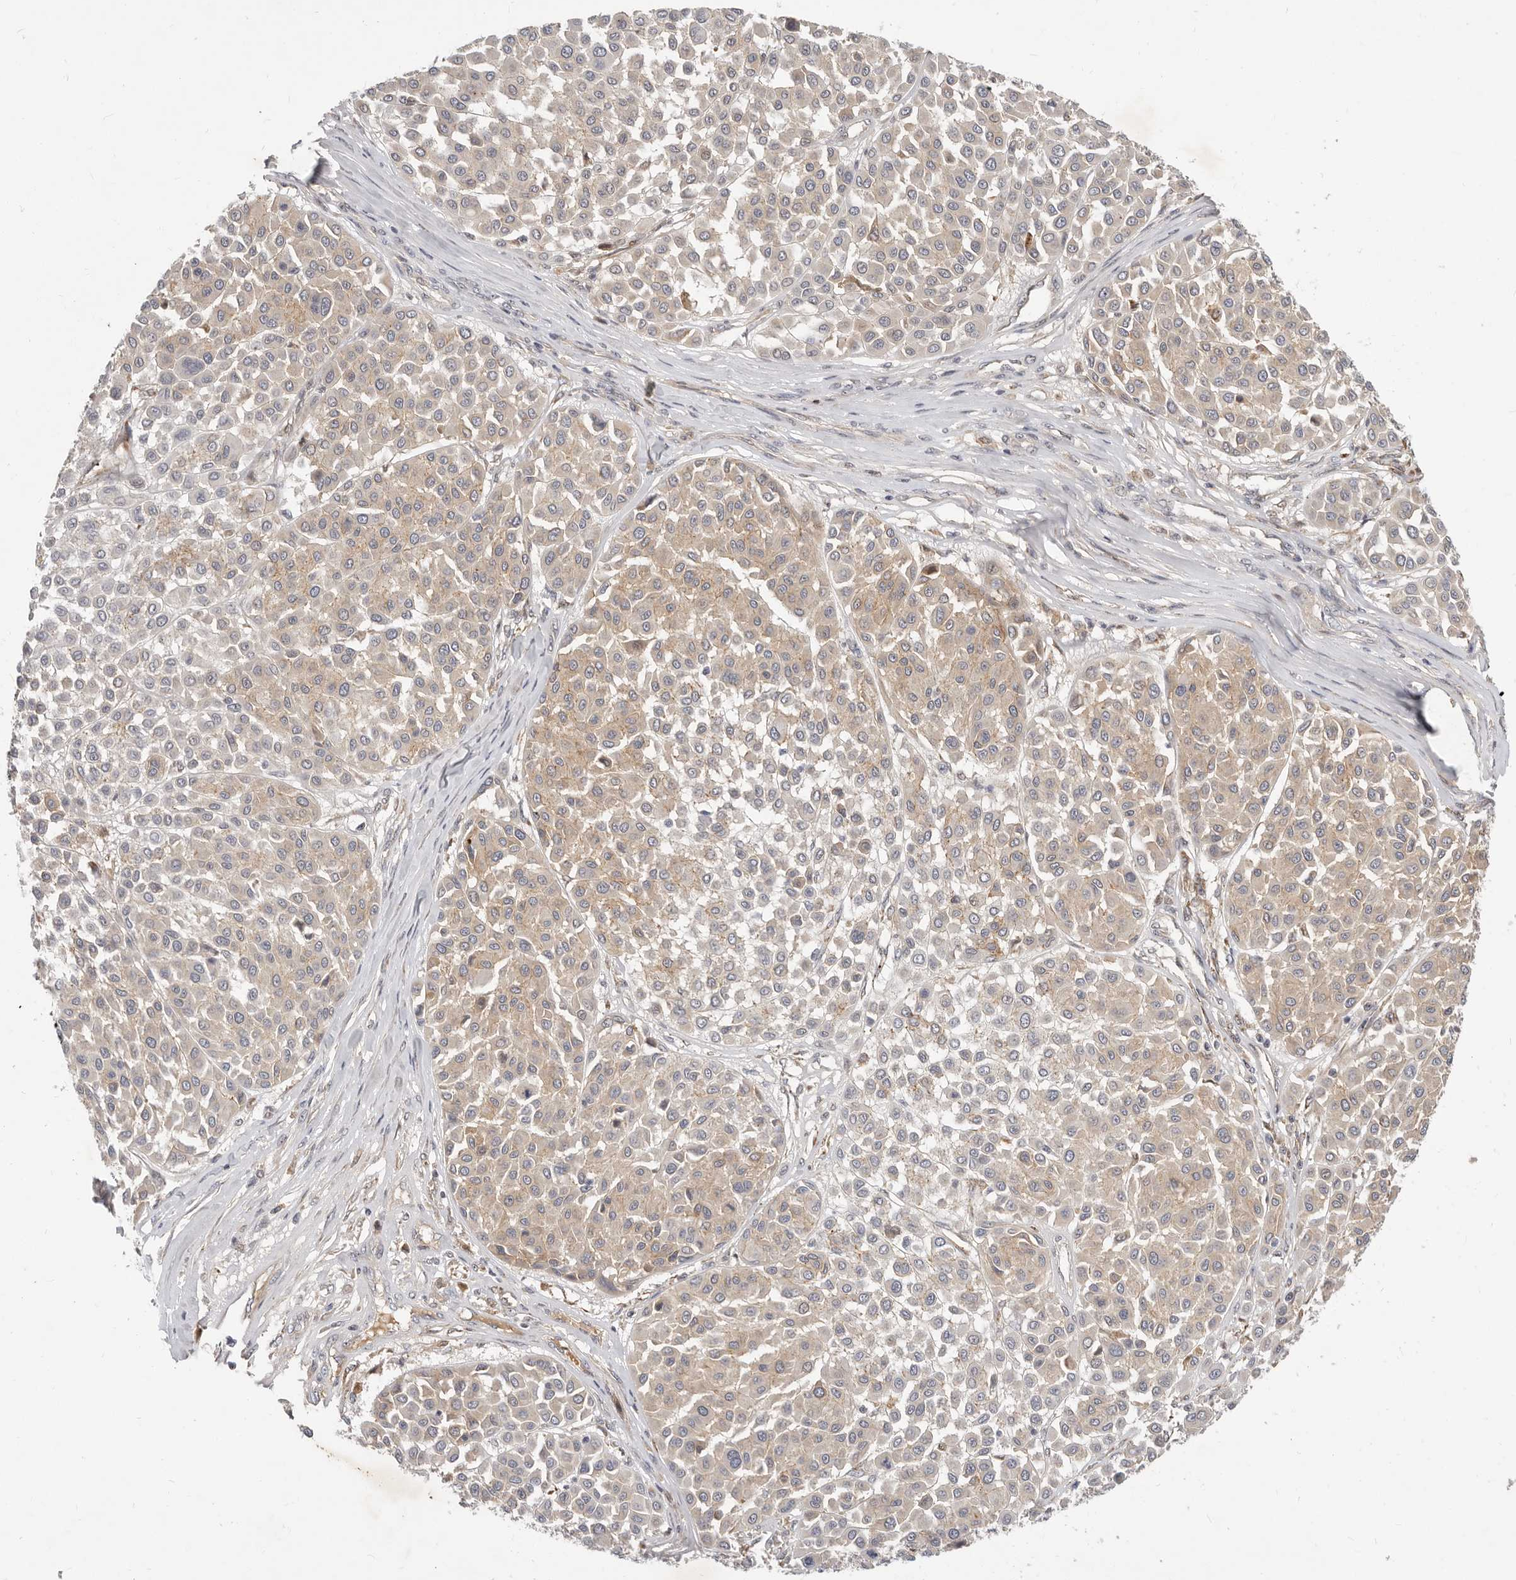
{"staining": {"intensity": "weak", "quantity": "25%-75%", "location": "cytoplasmic/membranous"}, "tissue": "melanoma", "cell_type": "Tumor cells", "image_type": "cancer", "snomed": [{"axis": "morphology", "description": "Malignant melanoma, Metastatic site"}, {"axis": "topography", "description": "Soft tissue"}], "caption": "Brown immunohistochemical staining in human malignant melanoma (metastatic site) demonstrates weak cytoplasmic/membranous expression in about 25%-75% of tumor cells.", "gene": "MICALL2", "patient": {"sex": "male", "age": 41}}